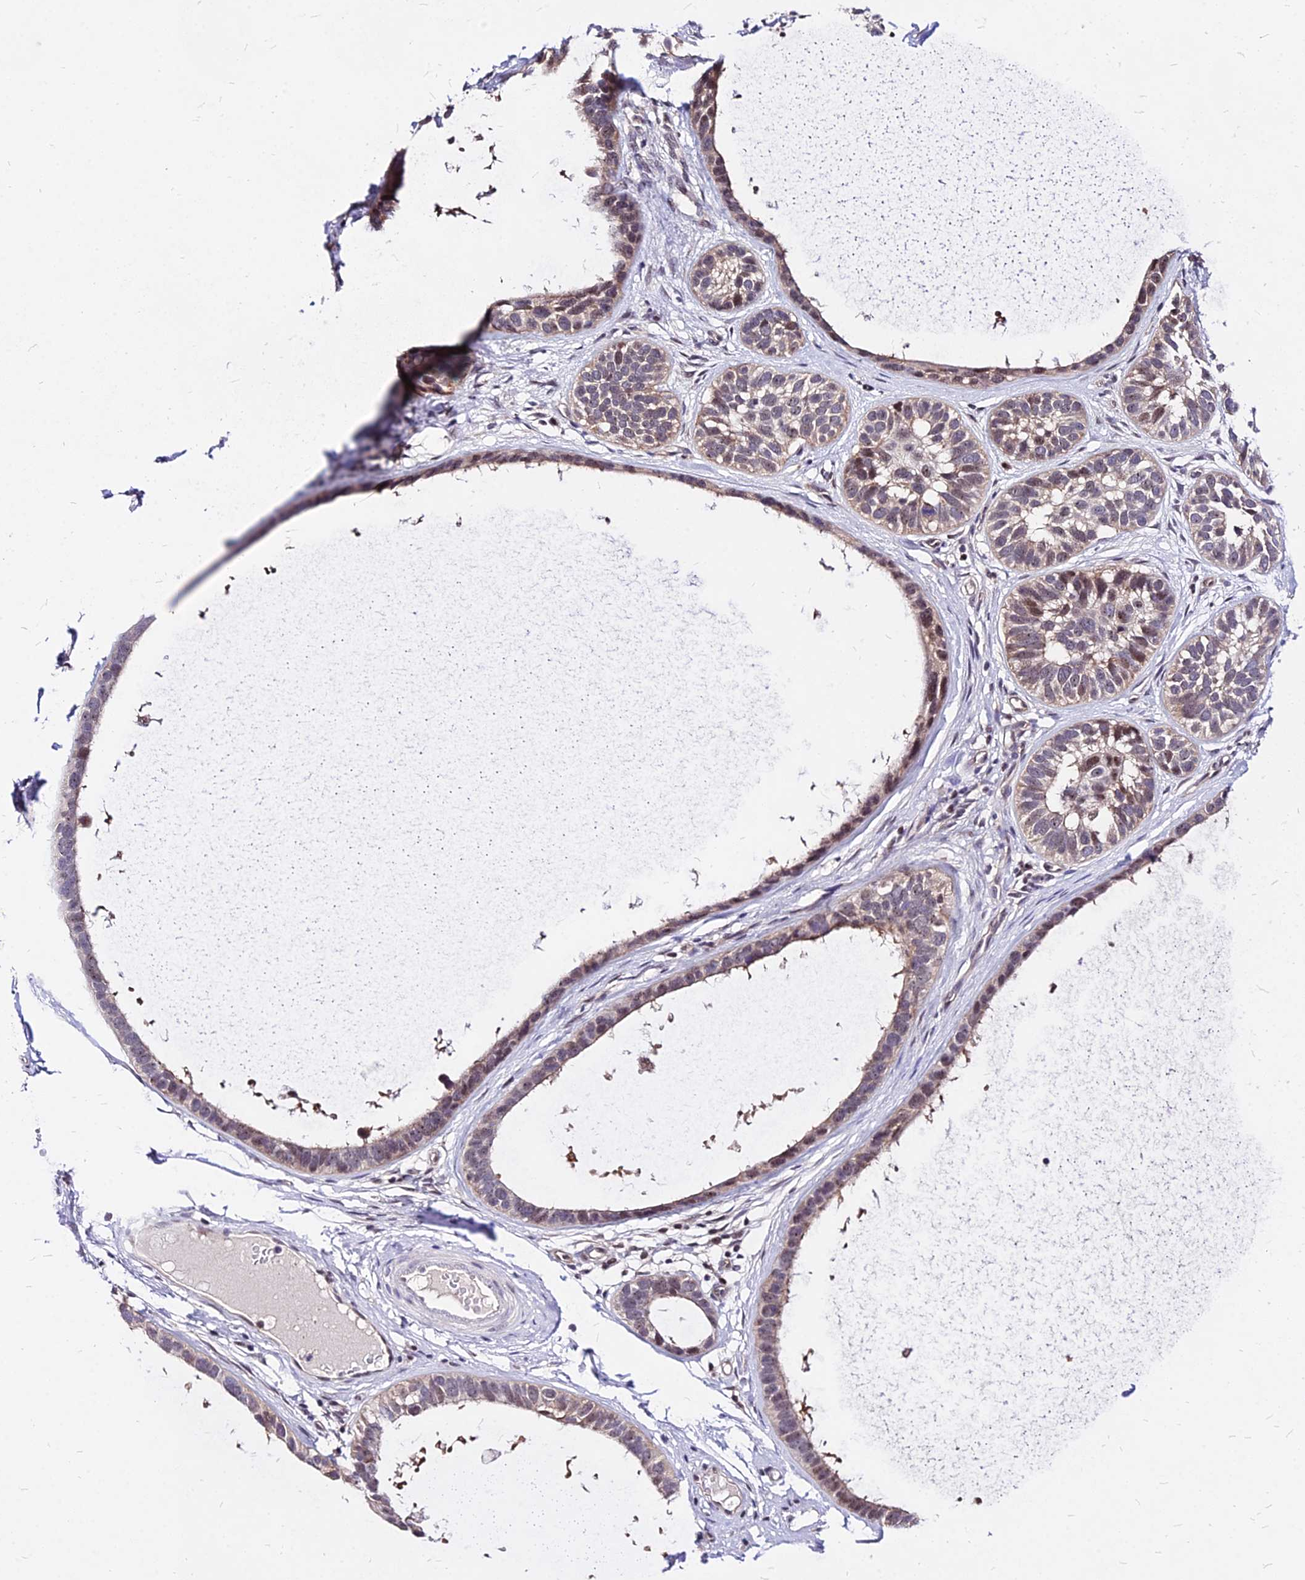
{"staining": {"intensity": "weak", "quantity": "<25%", "location": "nuclear"}, "tissue": "skin cancer", "cell_type": "Tumor cells", "image_type": "cancer", "snomed": [{"axis": "morphology", "description": "Basal cell carcinoma"}, {"axis": "topography", "description": "Skin"}], "caption": "A high-resolution image shows immunohistochemistry staining of basal cell carcinoma (skin), which reveals no significant positivity in tumor cells.", "gene": "DDX55", "patient": {"sex": "male", "age": 62}}